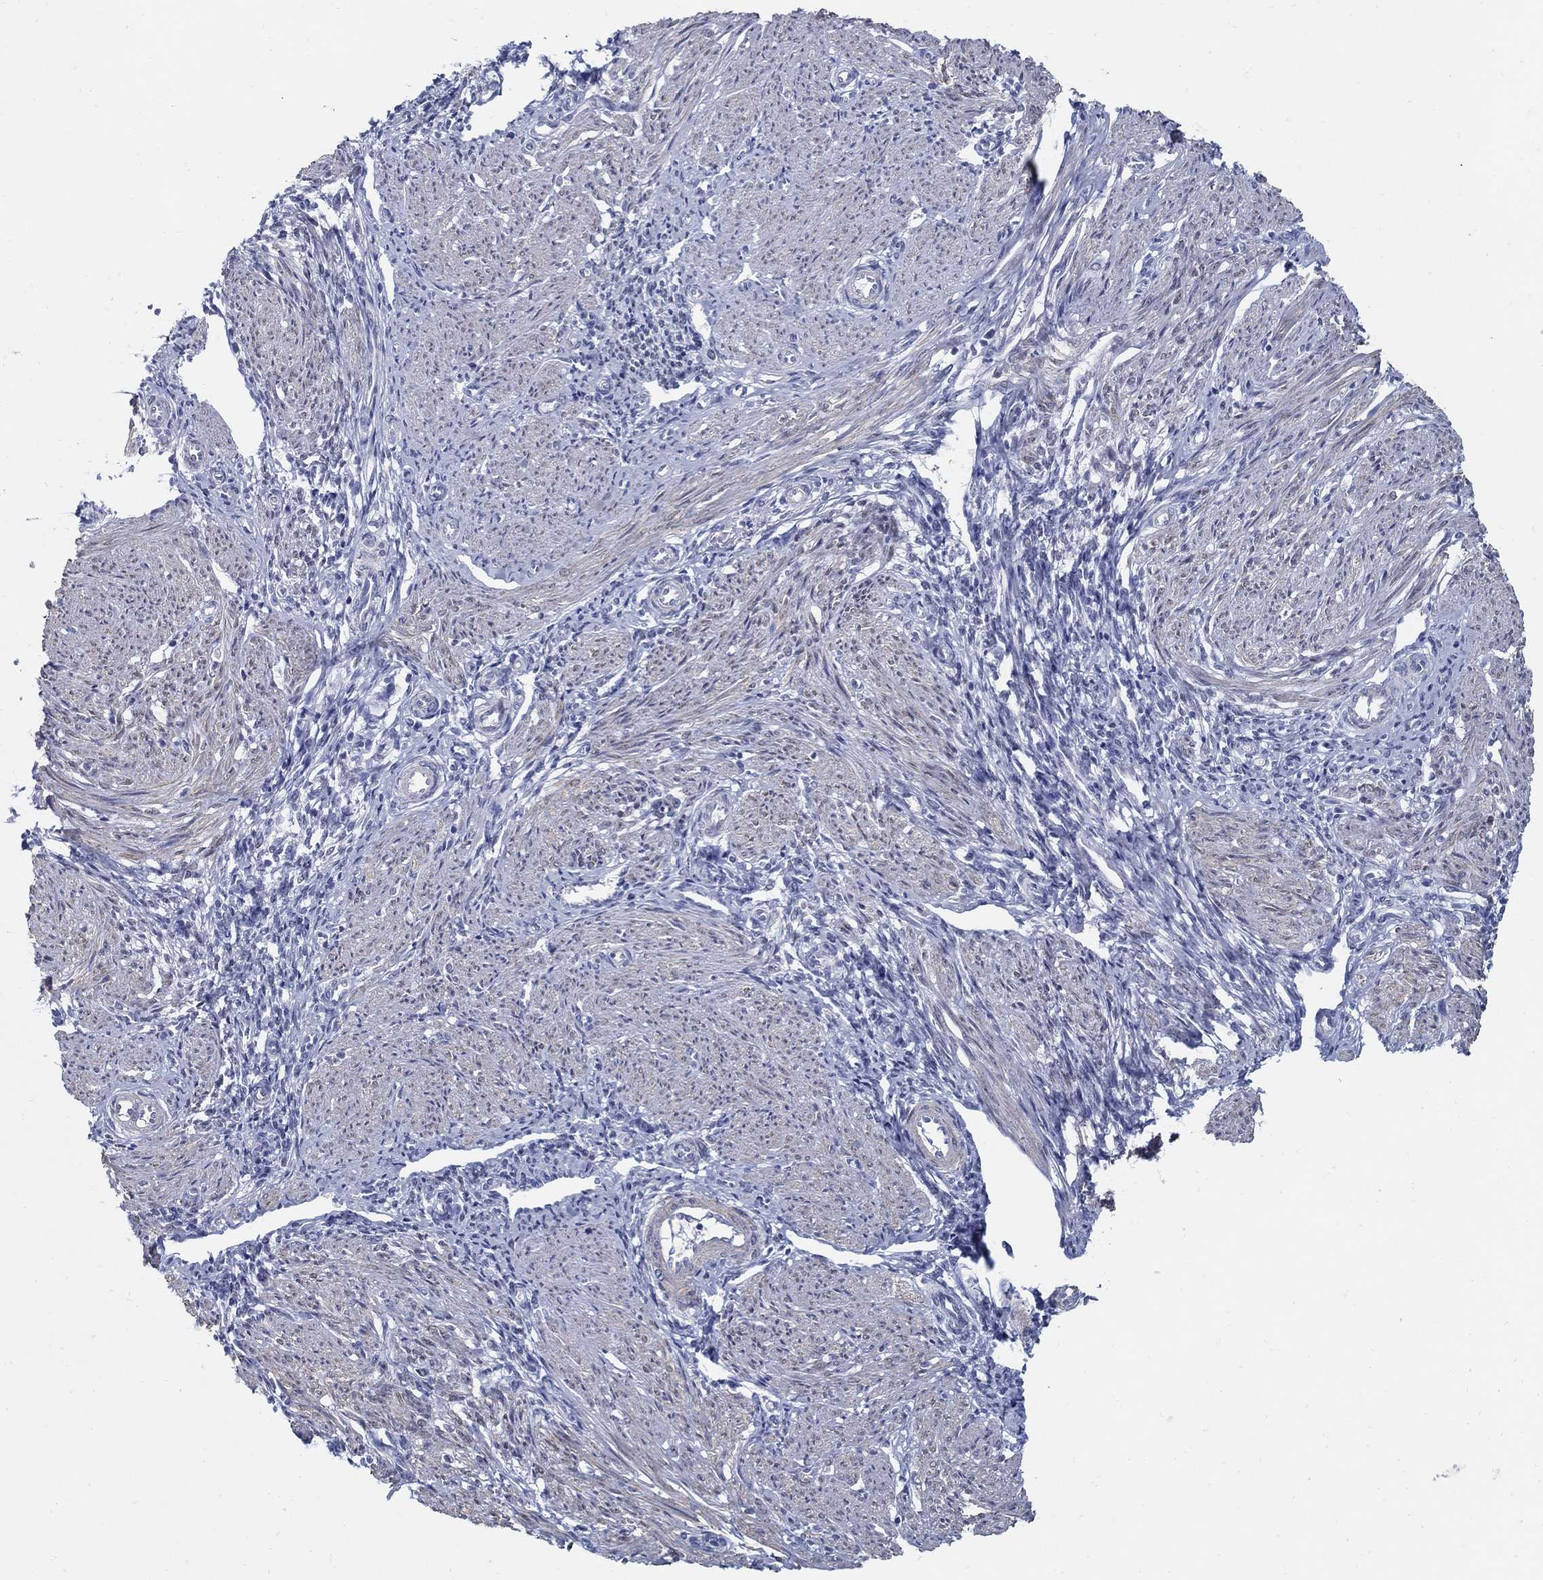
{"staining": {"intensity": "negative", "quantity": "none", "location": "none"}, "tissue": "endometrium", "cell_type": "Cells in endometrial stroma", "image_type": "normal", "snomed": [{"axis": "morphology", "description": "Normal tissue, NOS"}, {"axis": "topography", "description": "Endometrium"}], "caption": "Immunohistochemistry micrograph of benign endometrium stained for a protein (brown), which shows no expression in cells in endometrial stroma.", "gene": "USP29", "patient": {"sex": "female", "age": 37}}